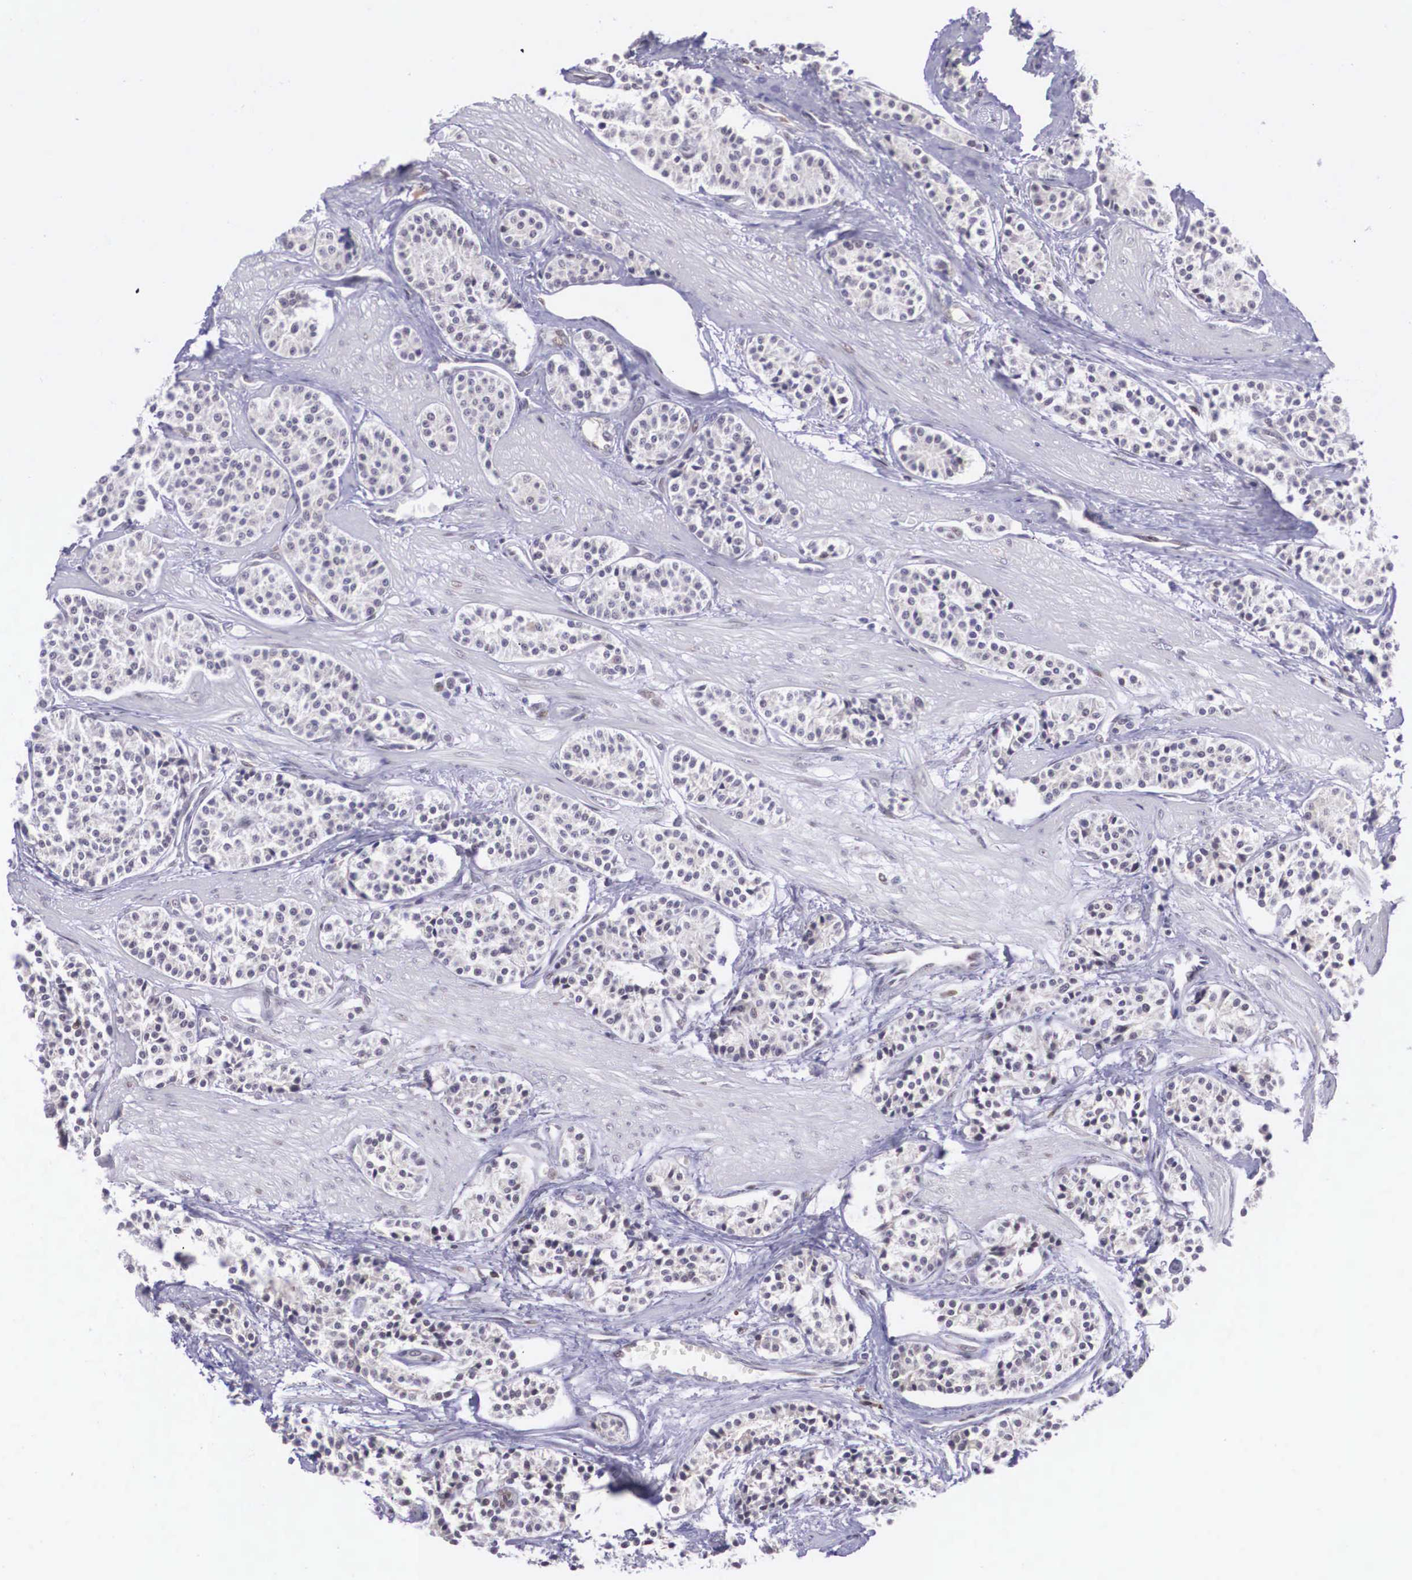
{"staining": {"intensity": "negative", "quantity": "none", "location": "none"}, "tissue": "carcinoid", "cell_type": "Tumor cells", "image_type": "cancer", "snomed": [{"axis": "morphology", "description": "Carcinoid, malignant, NOS"}, {"axis": "topography", "description": "Stomach"}], "caption": "Human carcinoid stained for a protein using immunohistochemistry reveals no expression in tumor cells.", "gene": "SLC25A21", "patient": {"sex": "female", "age": 76}}